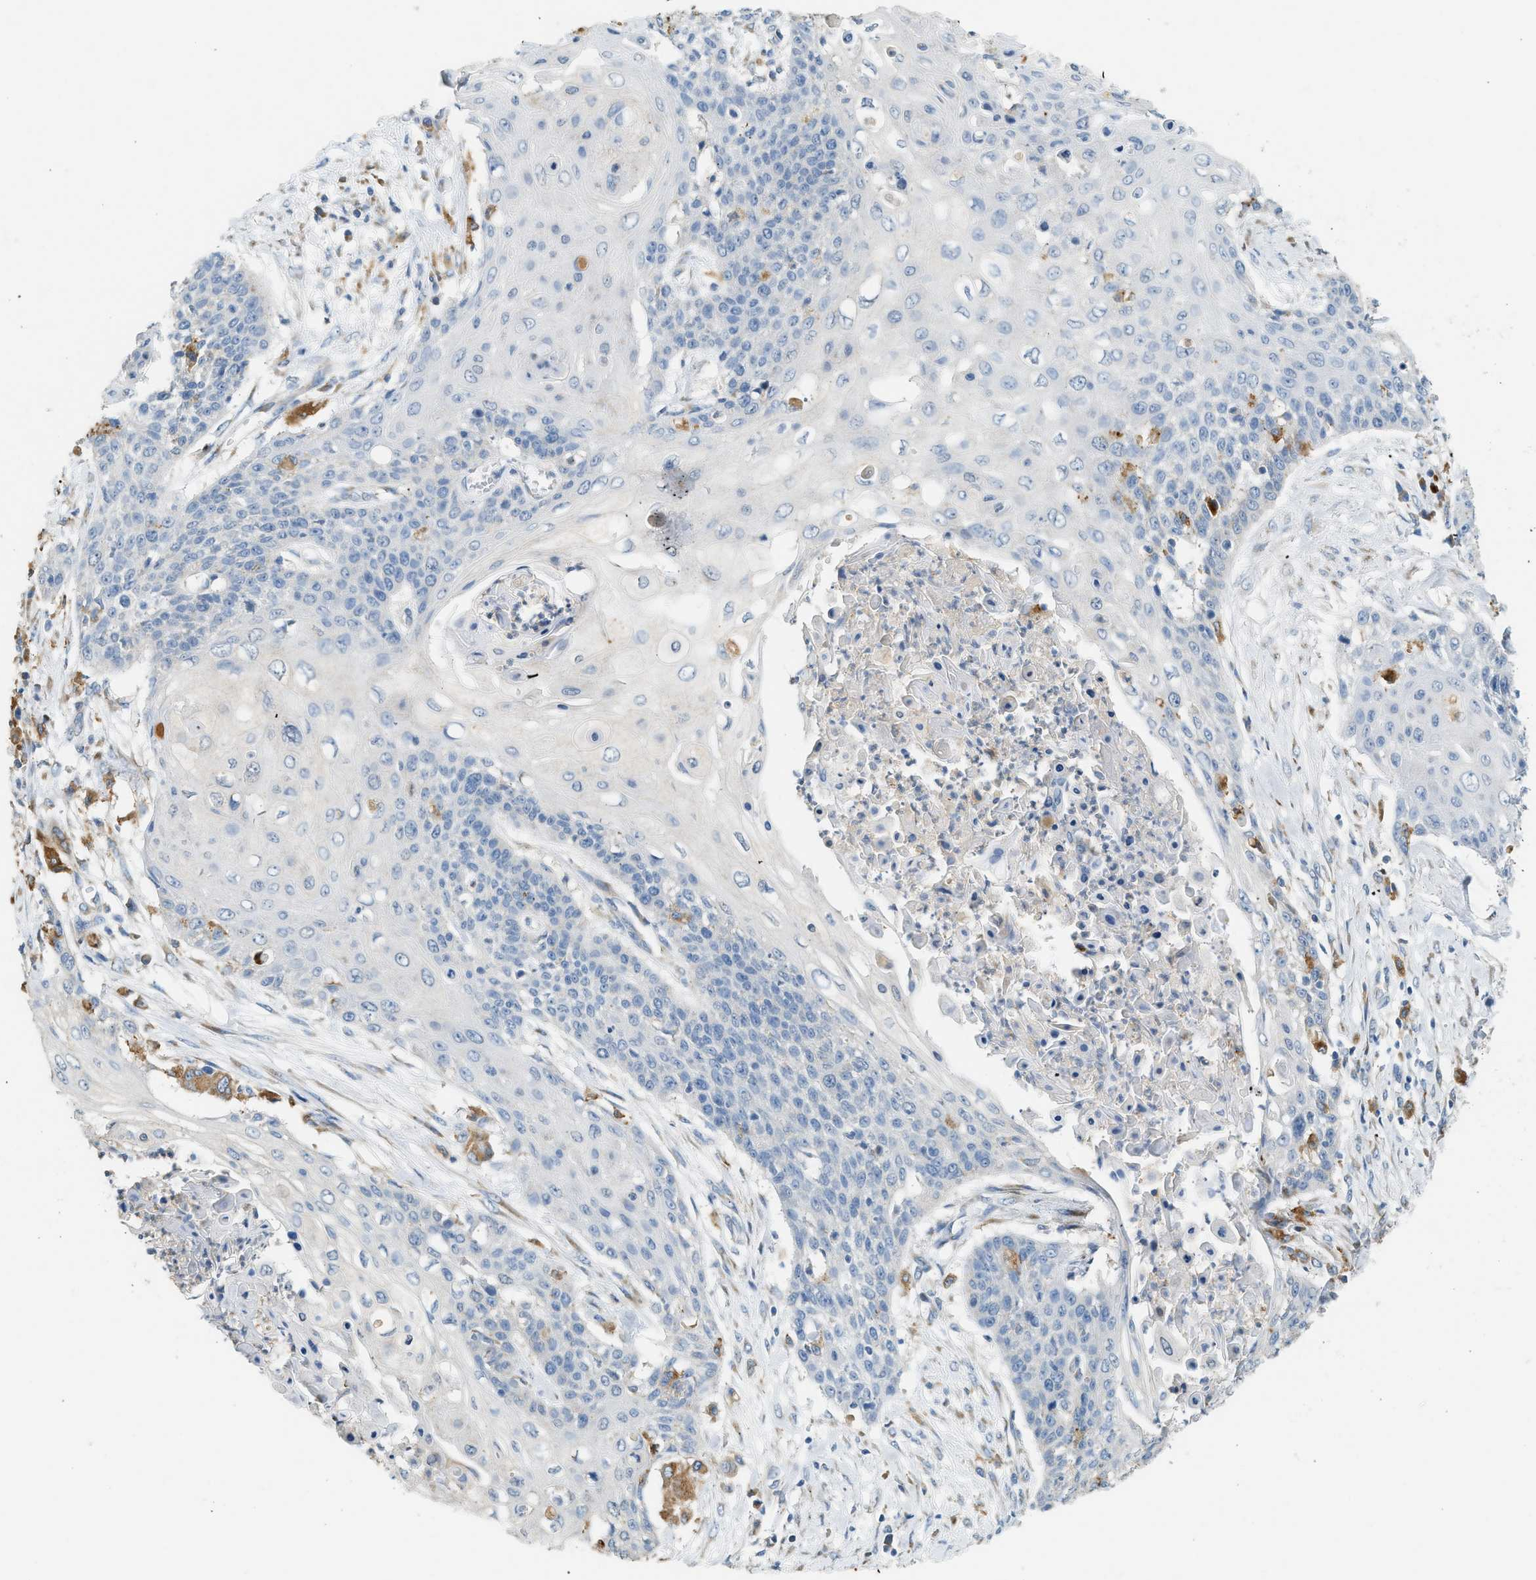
{"staining": {"intensity": "negative", "quantity": "none", "location": "none"}, "tissue": "cervical cancer", "cell_type": "Tumor cells", "image_type": "cancer", "snomed": [{"axis": "morphology", "description": "Squamous cell carcinoma, NOS"}, {"axis": "topography", "description": "Cervix"}], "caption": "Tumor cells are negative for protein expression in human cervical cancer (squamous cell carcinoma).", "gene": "CTSB", "patient": {"sex": "female", "age": 39}}